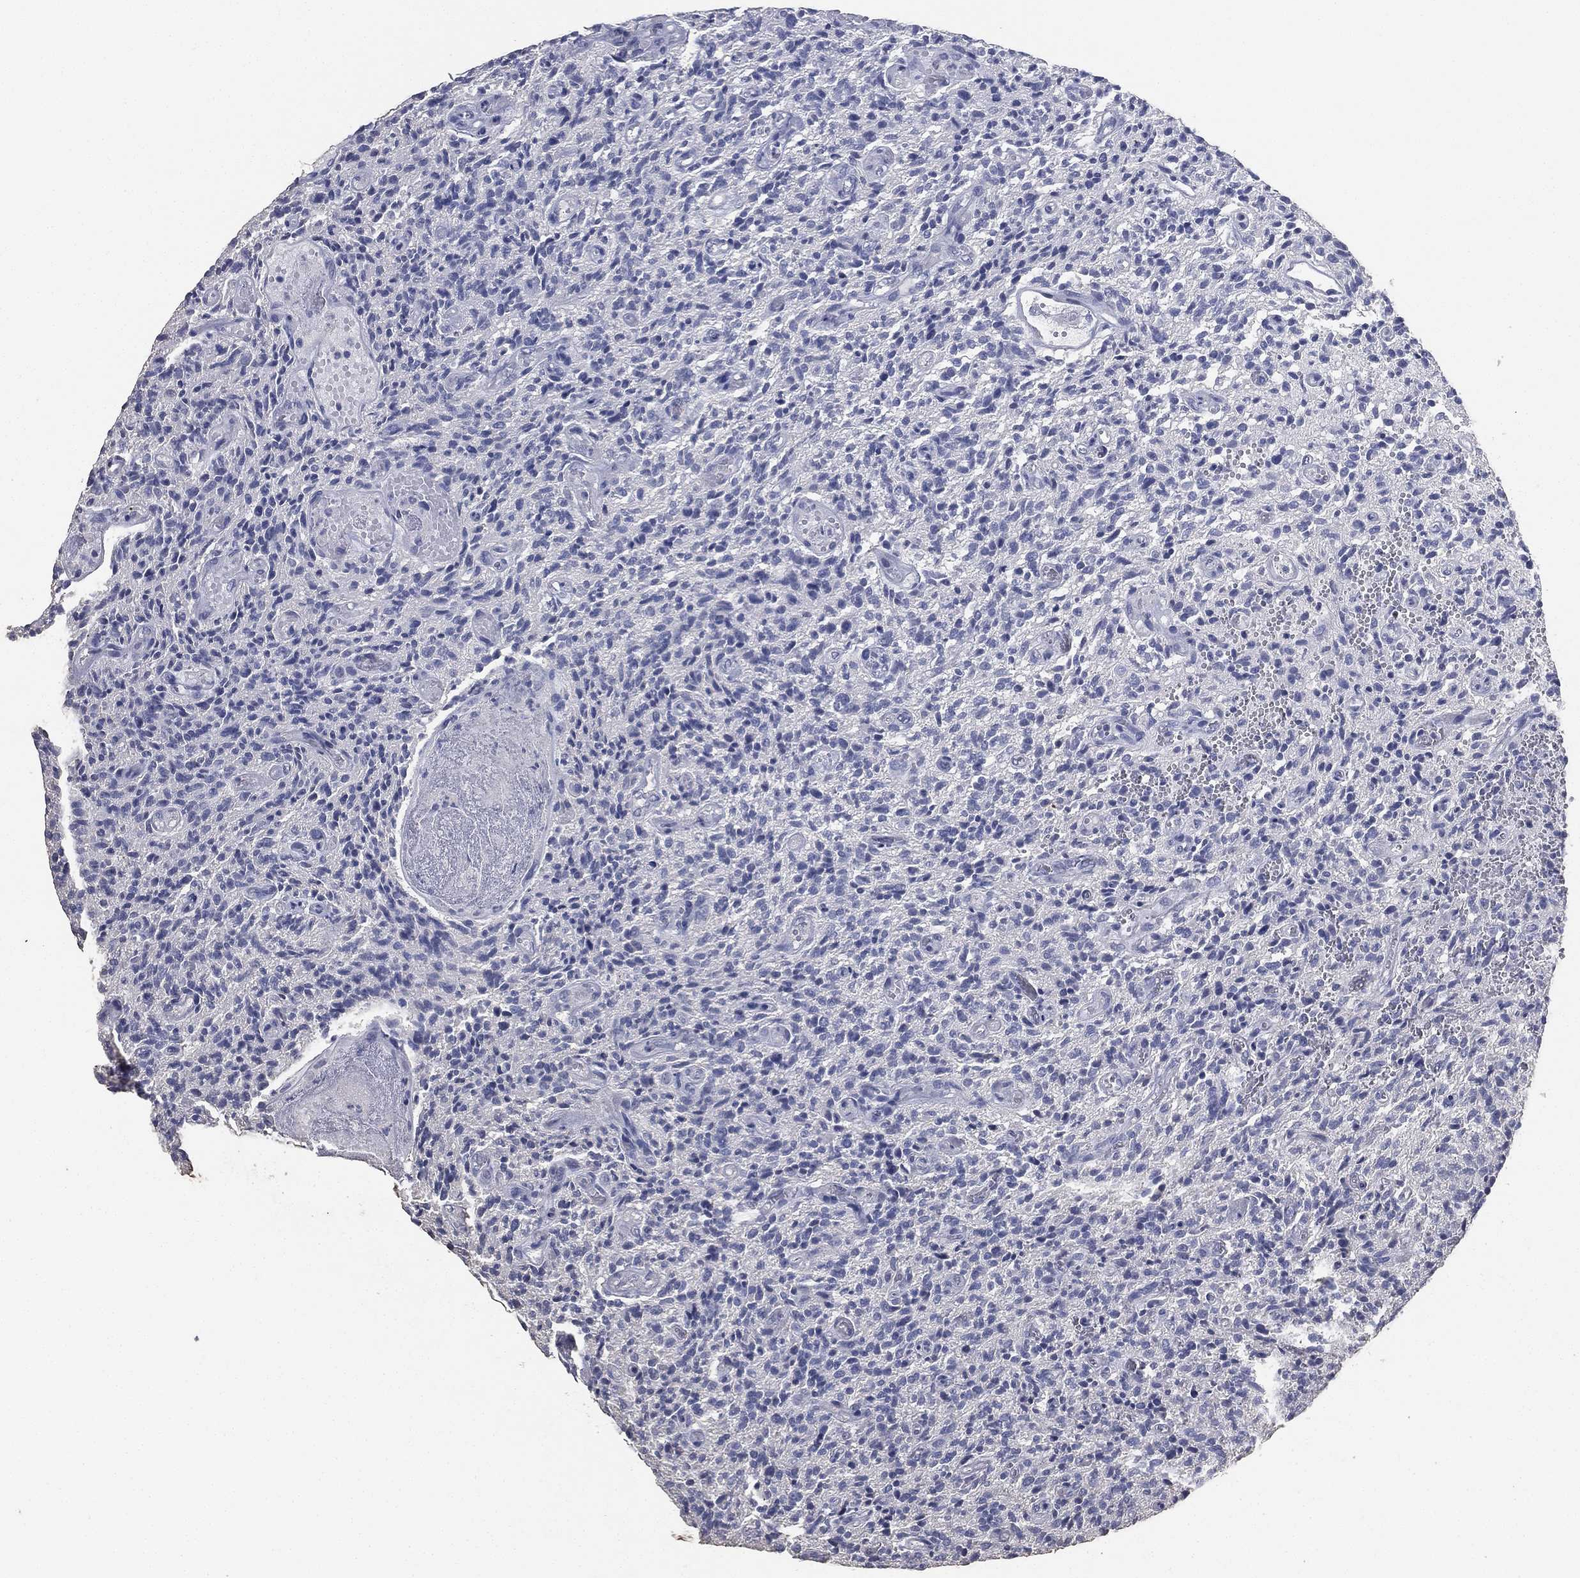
{"staining": {"intensity": "negative", "quantity": "none", "location": "none"}, "tissue": "glioma", "cell_type": "Tumor cells", "image_type": "cancer", "snomed": [{"axis": "morphology", "description": "Glioma, malignant, High grade"}, {"axis": "topography", "description": "Brain"}], "caption": "This is an IHC image of malignant glioma (high-grade). There is no positivity in tumor cells.", "gene": "DSG1", "patient": {"sex": "male", "age": 64}}